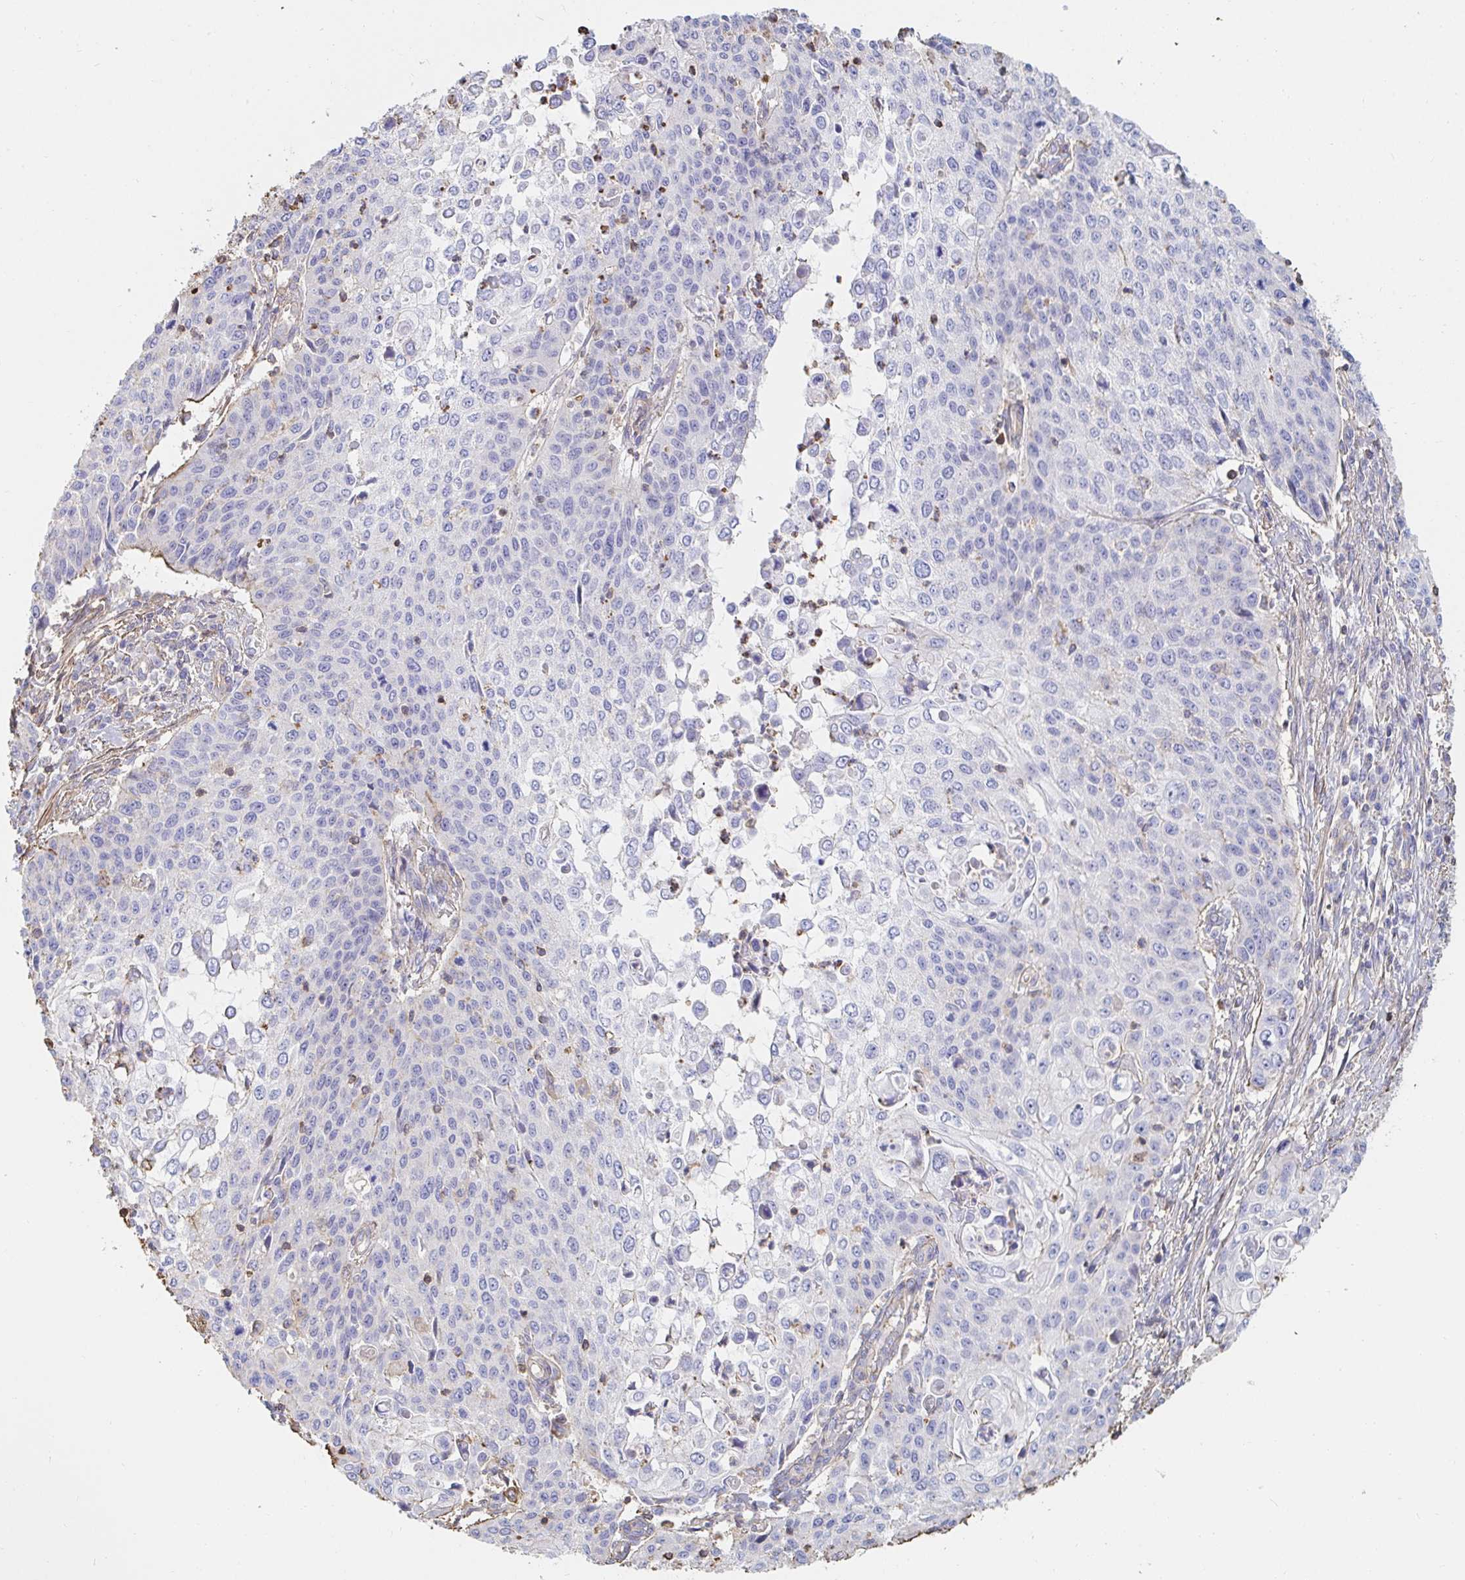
{"staining": {"intensity": "negative", "quantity": "none", "location": "none"}, "tissue": "cervical cancer", "cell_type": "Tumor cells", "image_type": "cancer", "snomed": [{"axis": "morphology", "description": "Squamous cell carcinoma, NOS"}, {"axis": "topography", "description": "Cervix"}], "caption": "Tumor cells are negative for brown protein staining in cervical squamous cell carcinoma.", "gene": "PTPN14", "patient": {"sex": "female", "age": 65}}